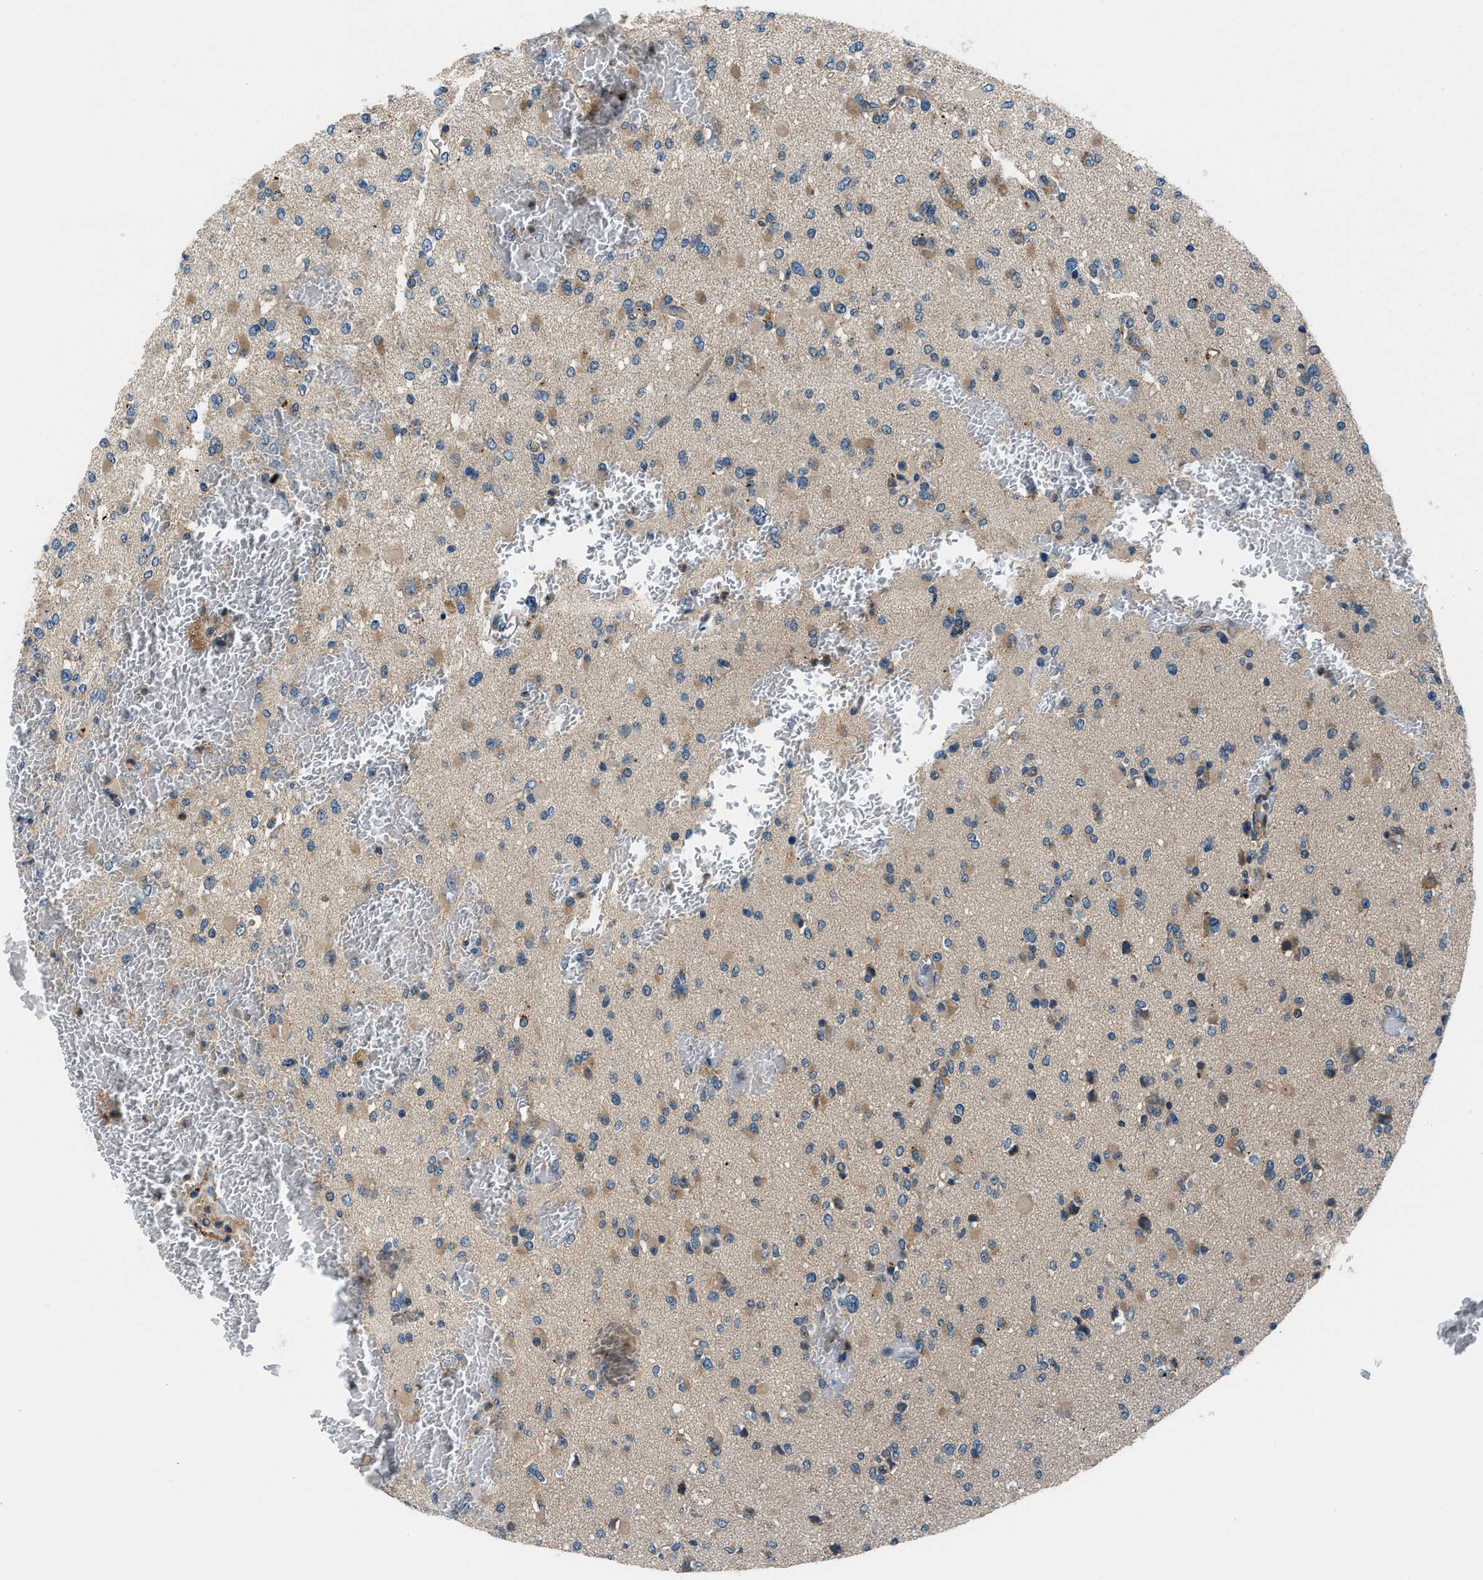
{"staining": {"intensity": "weak", "quantity": ">75%", "location": "cytoplasmic/membranous"}, "tissue": "glioma", "cell_type": "Tumor cells", "image_type": "cancer", "snomed": [{"axis": "morphology", "description": "Glioma, malignant, Low grade"}, {"axis": "topography", "description": "Brain"}], "caption": "Protein staining of malignant glioma (low-grade) tissue reveals weak cytoplasmic/membranous expression in approximately >75% of tumor cells. The staining was performed using DAB, with brown indicating positive protein expression. Nuclei are stained blue with hematoxylin.", "gene": "SLC19A2", "patient": {"sex": "female", "age": 22}}